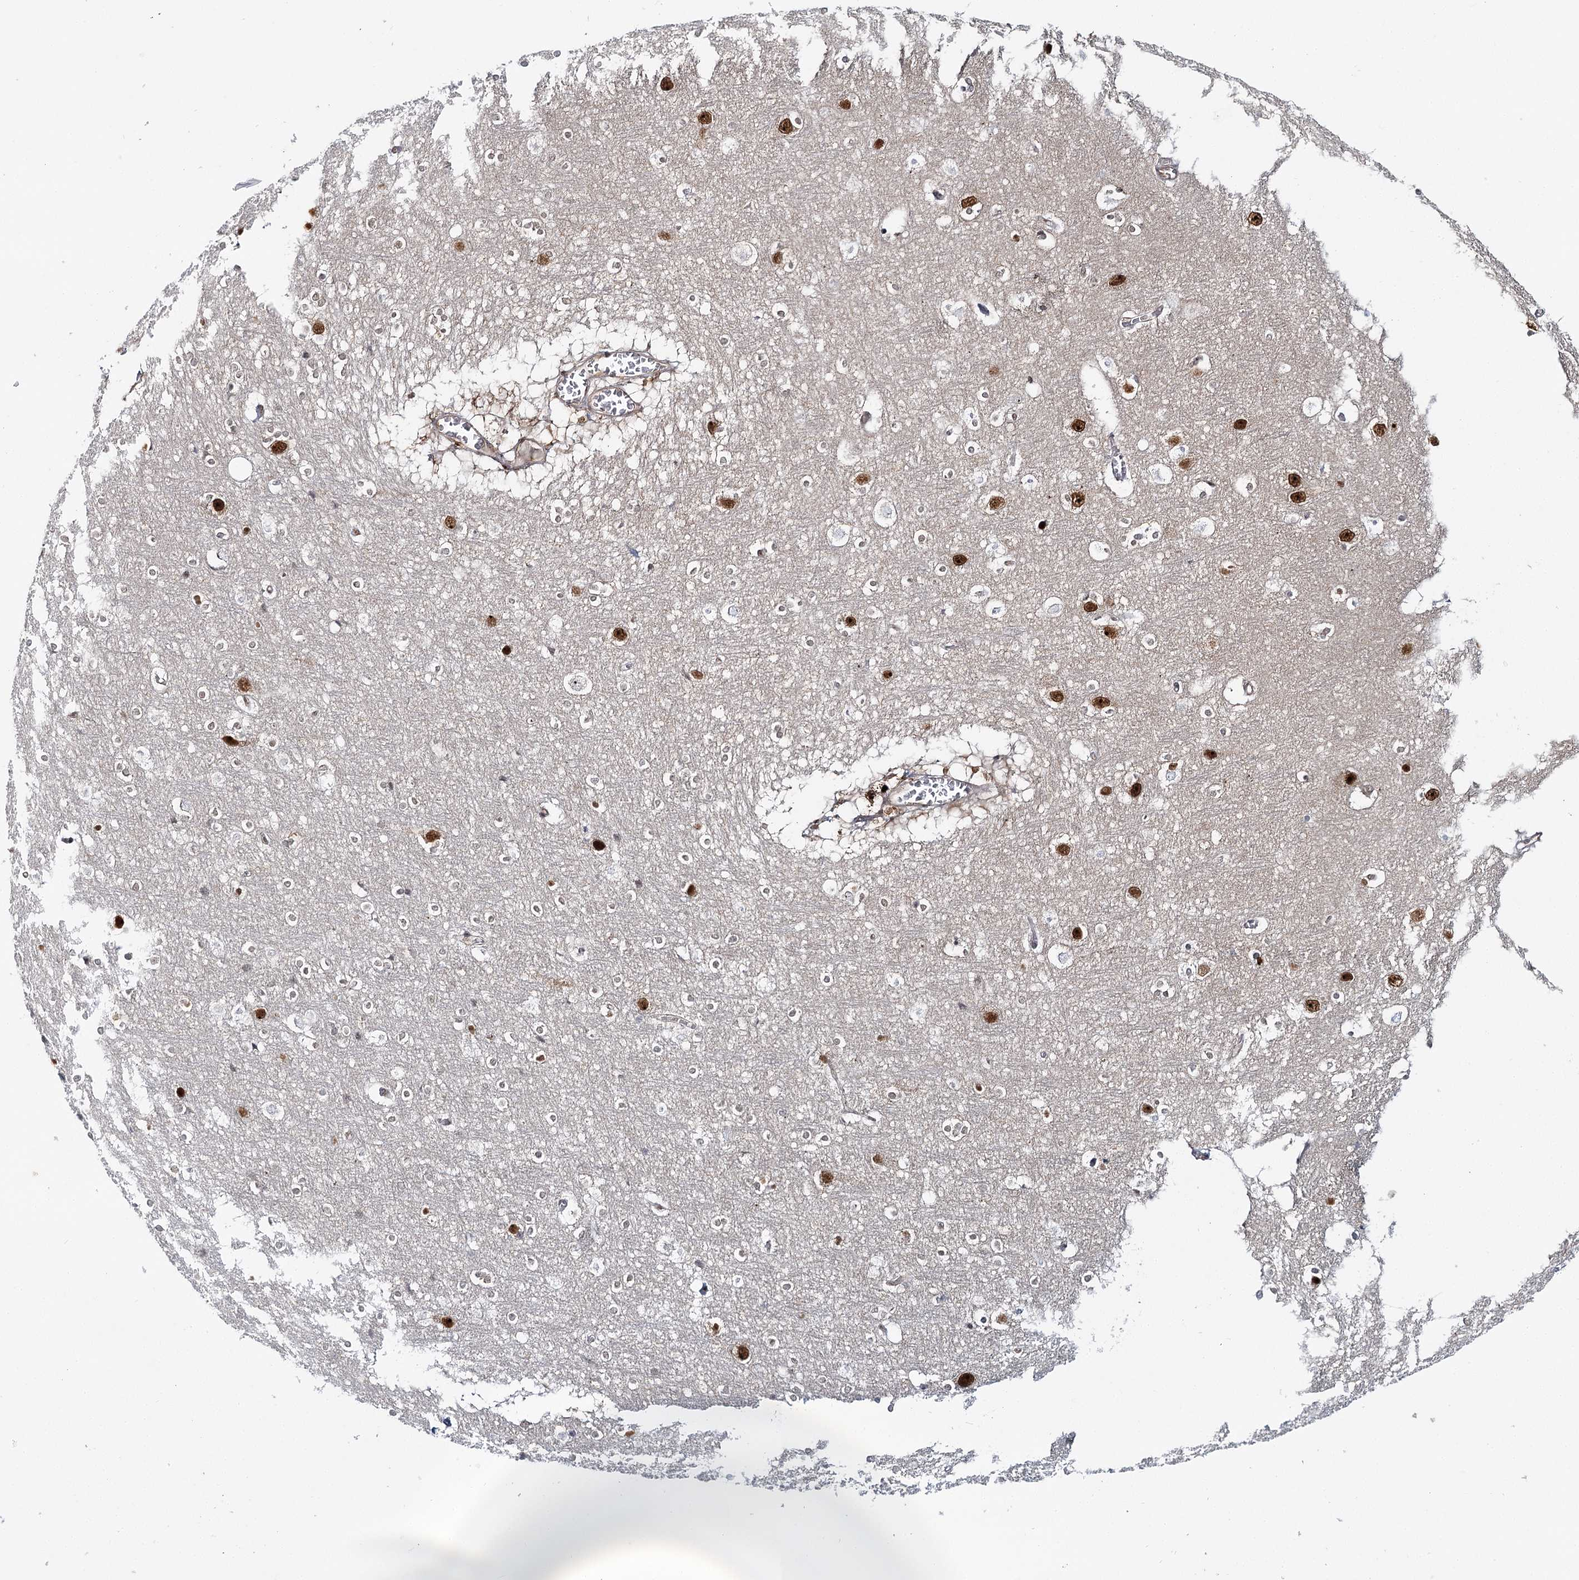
{"staining": {"intensity": "weak", "quantity": ">75%", "location": "cytoplasmic/membranous"}, "tissue": "cerebral cortex", "cell_type": "Endothelial cells", "image_type": "normal", "snomed": [{"axis": "morphology", "description": "Normal tissue, NOS"}, {"axis": "topography", "description": "Cerebral cortex"}], "caption": "IHC of normal human cerebral cortex shows low levels of weak cytoplasmic/membranous expression in about >75% of endothelial cells.", "gene": "FAM120B", "patient": {"sex": "male", "age": 54}}